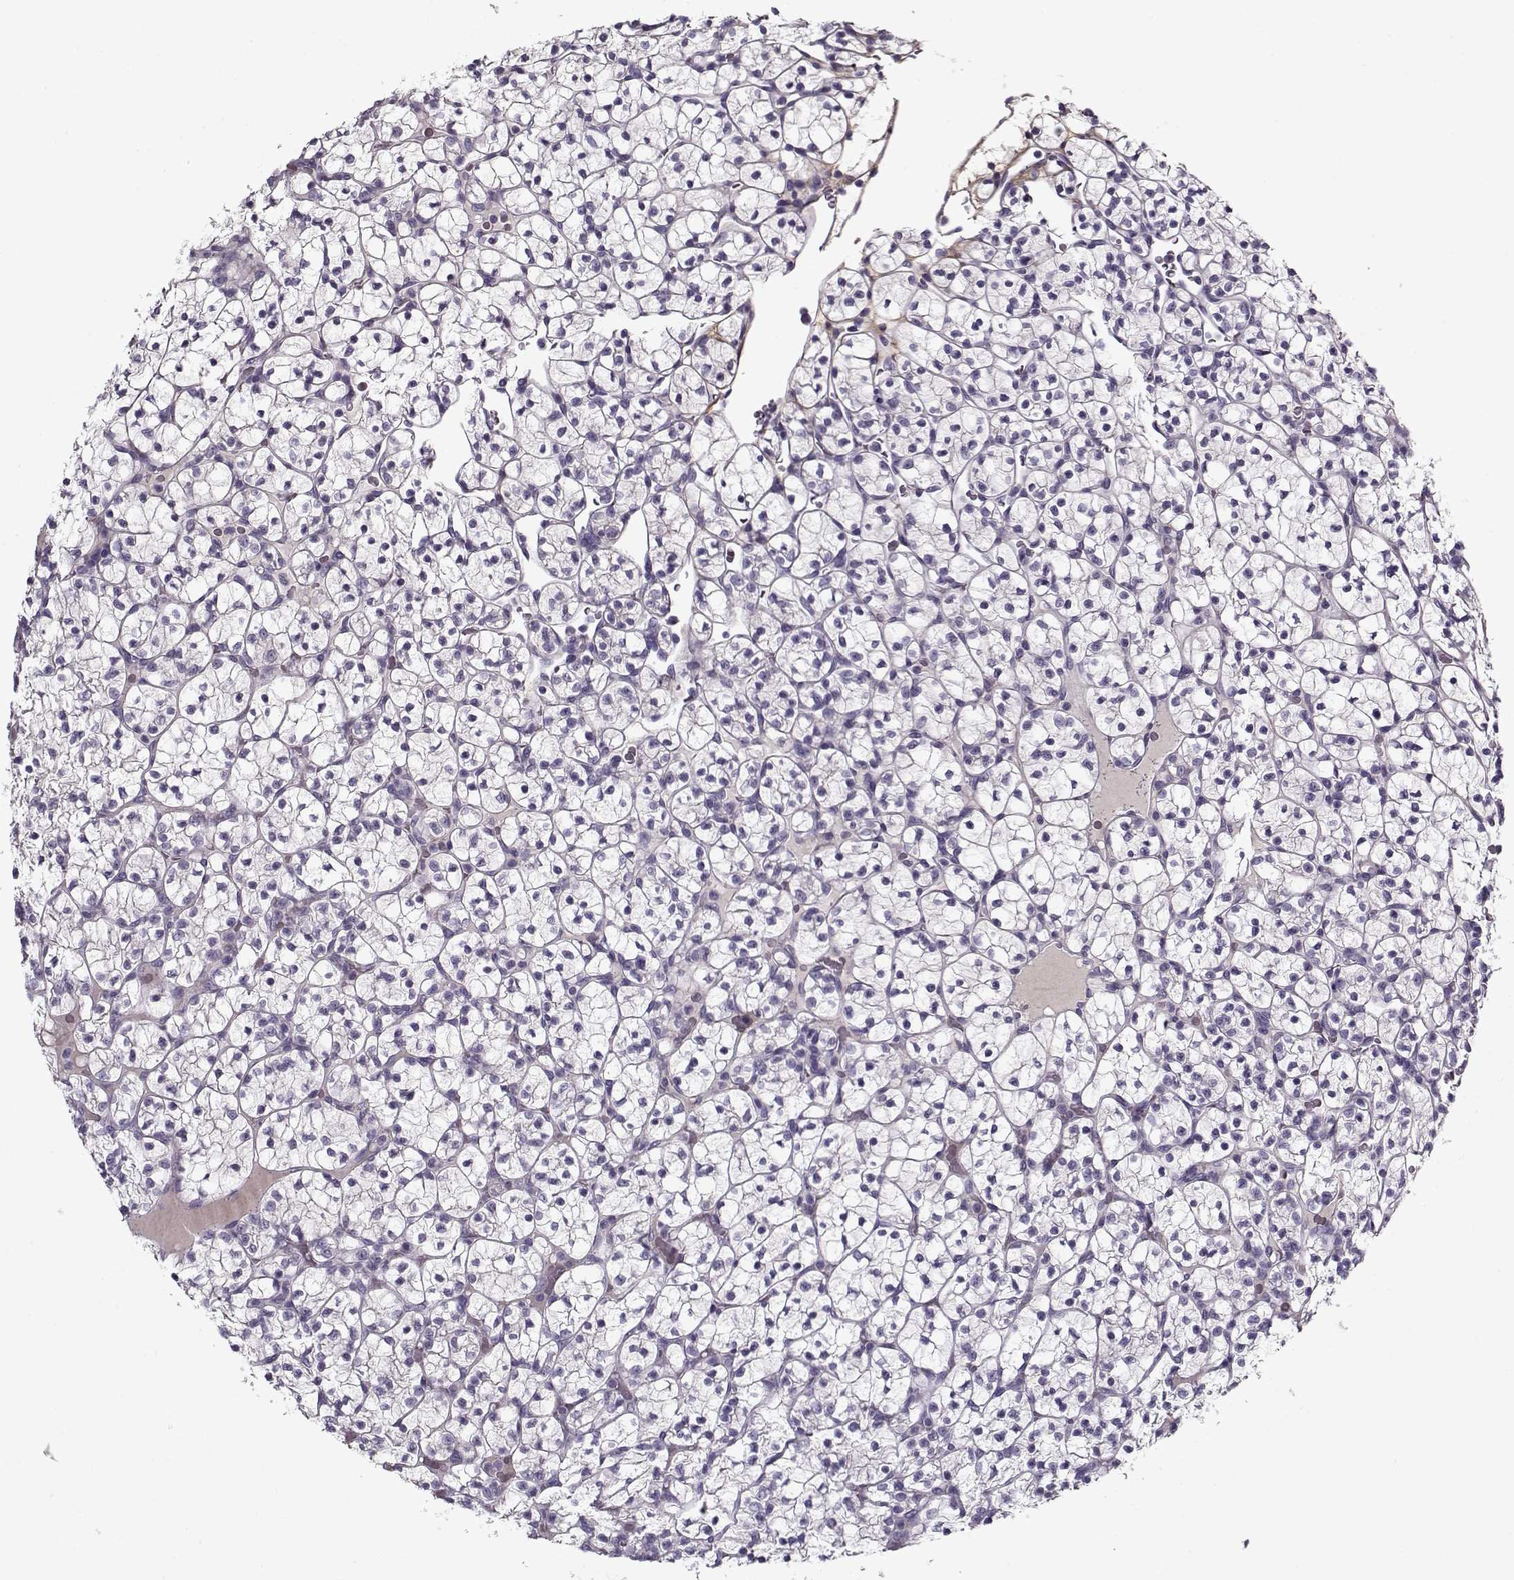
{"staining": {"intensity": "negative", "quantity": "none", "location": "none"}, "tissue": "renal cancer", "cell_type": "Tumor cells", "image_type": "cancer", "snomed": [{"axis": "morphology", "description": "Adenocarcinoma, NOS"}, {"axis": "topography", "description": "Kidney"}], "caption": "A high-resolution image shows immunohistochemistry (IHC) staining of renal cancer, which displays no significant staining in tumor cells.", "gene": "LUM", "patient": {"sex": "female", "age": 89}}